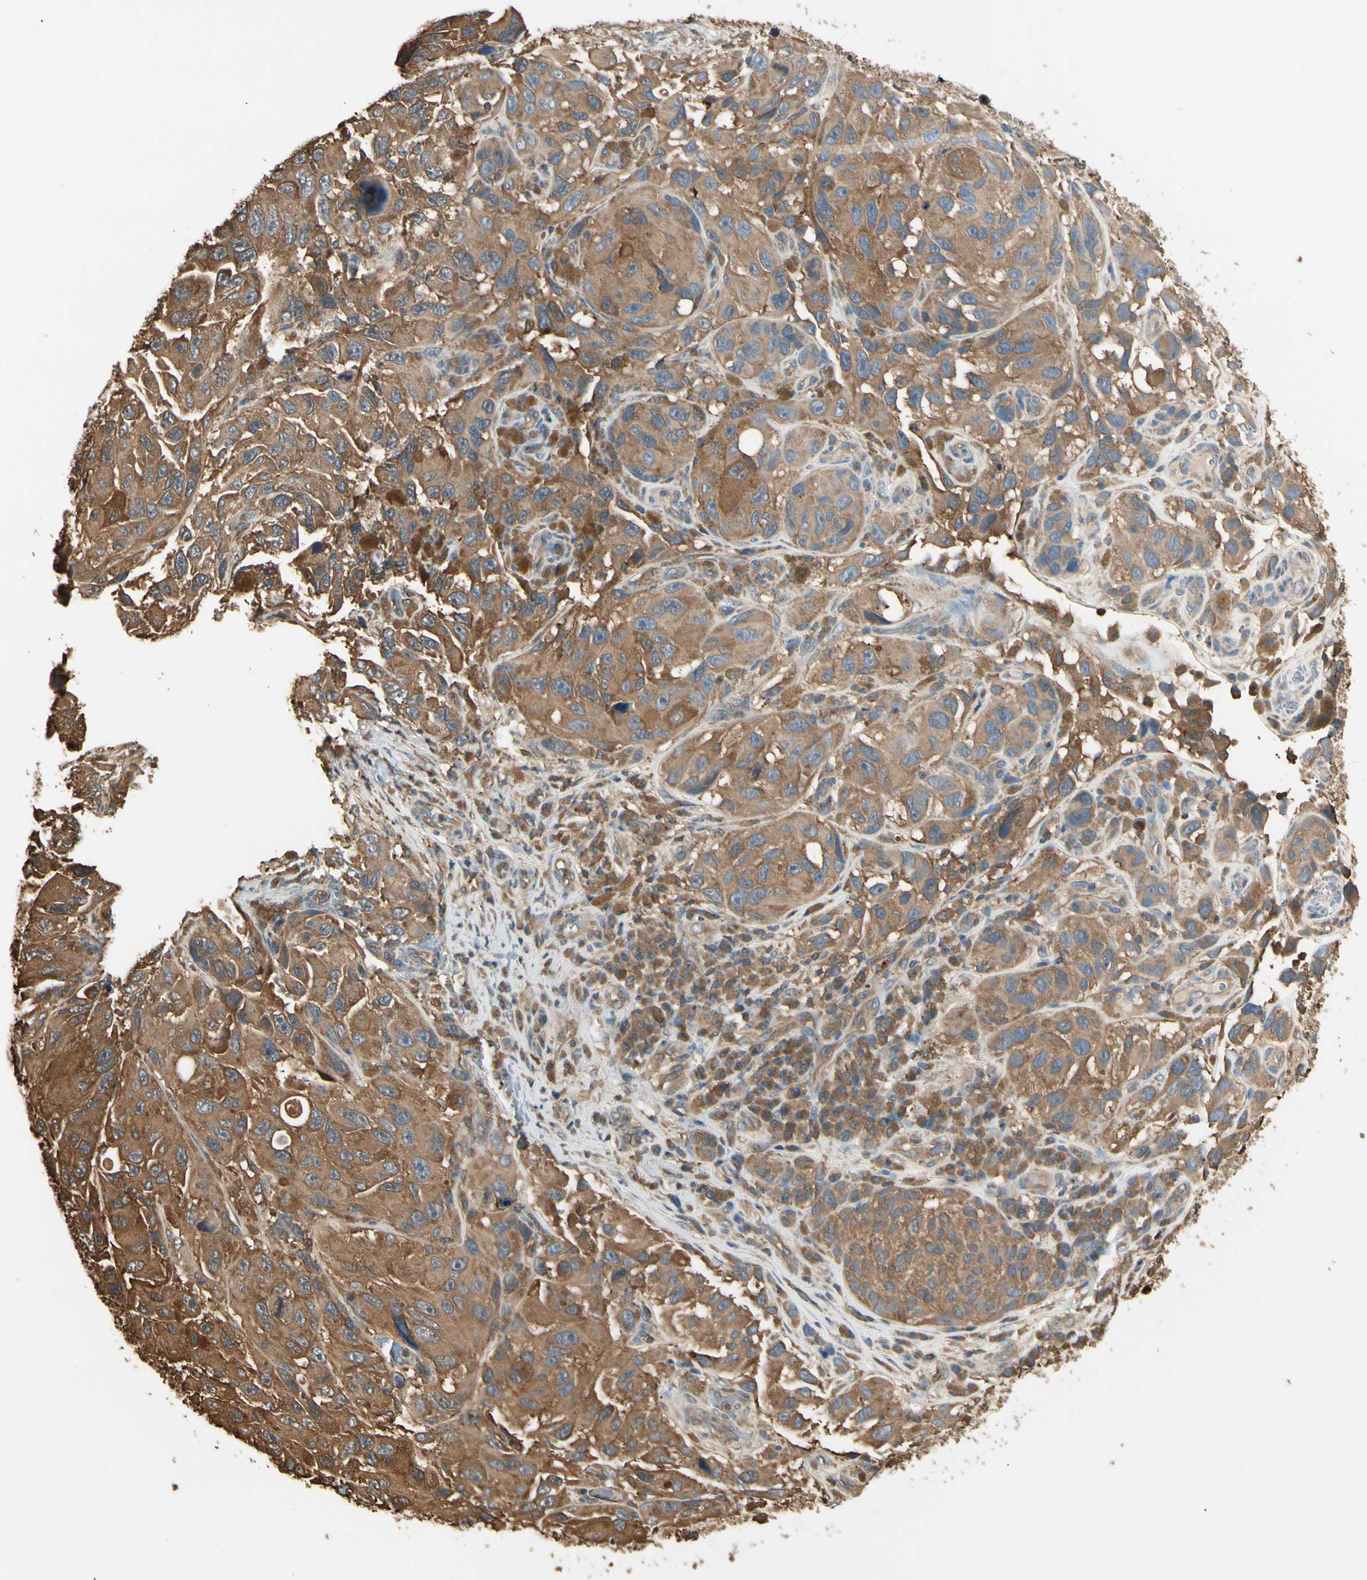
{"staining": {"intensity": "moderate", "quantity": ">75%", "location": "cytoplasmic/membranous"}, "tissue": "melanoma", "cell_type": "Tumor cells", "image_type": "cancer", "snomed": [{"axis": "morphology", "description": "Malignant melanoma, NOS"}, {"axis": "topography", "description": "Skin"}], "caption": "The micrograph reveals immunohistochemical staining of melanoma. There is moderate cytoplasmic/membranous staining is identified in approximately >75% of tumor cells.", "gene": "YWHAE", "patient": {"sex": "female", "age": 73}}